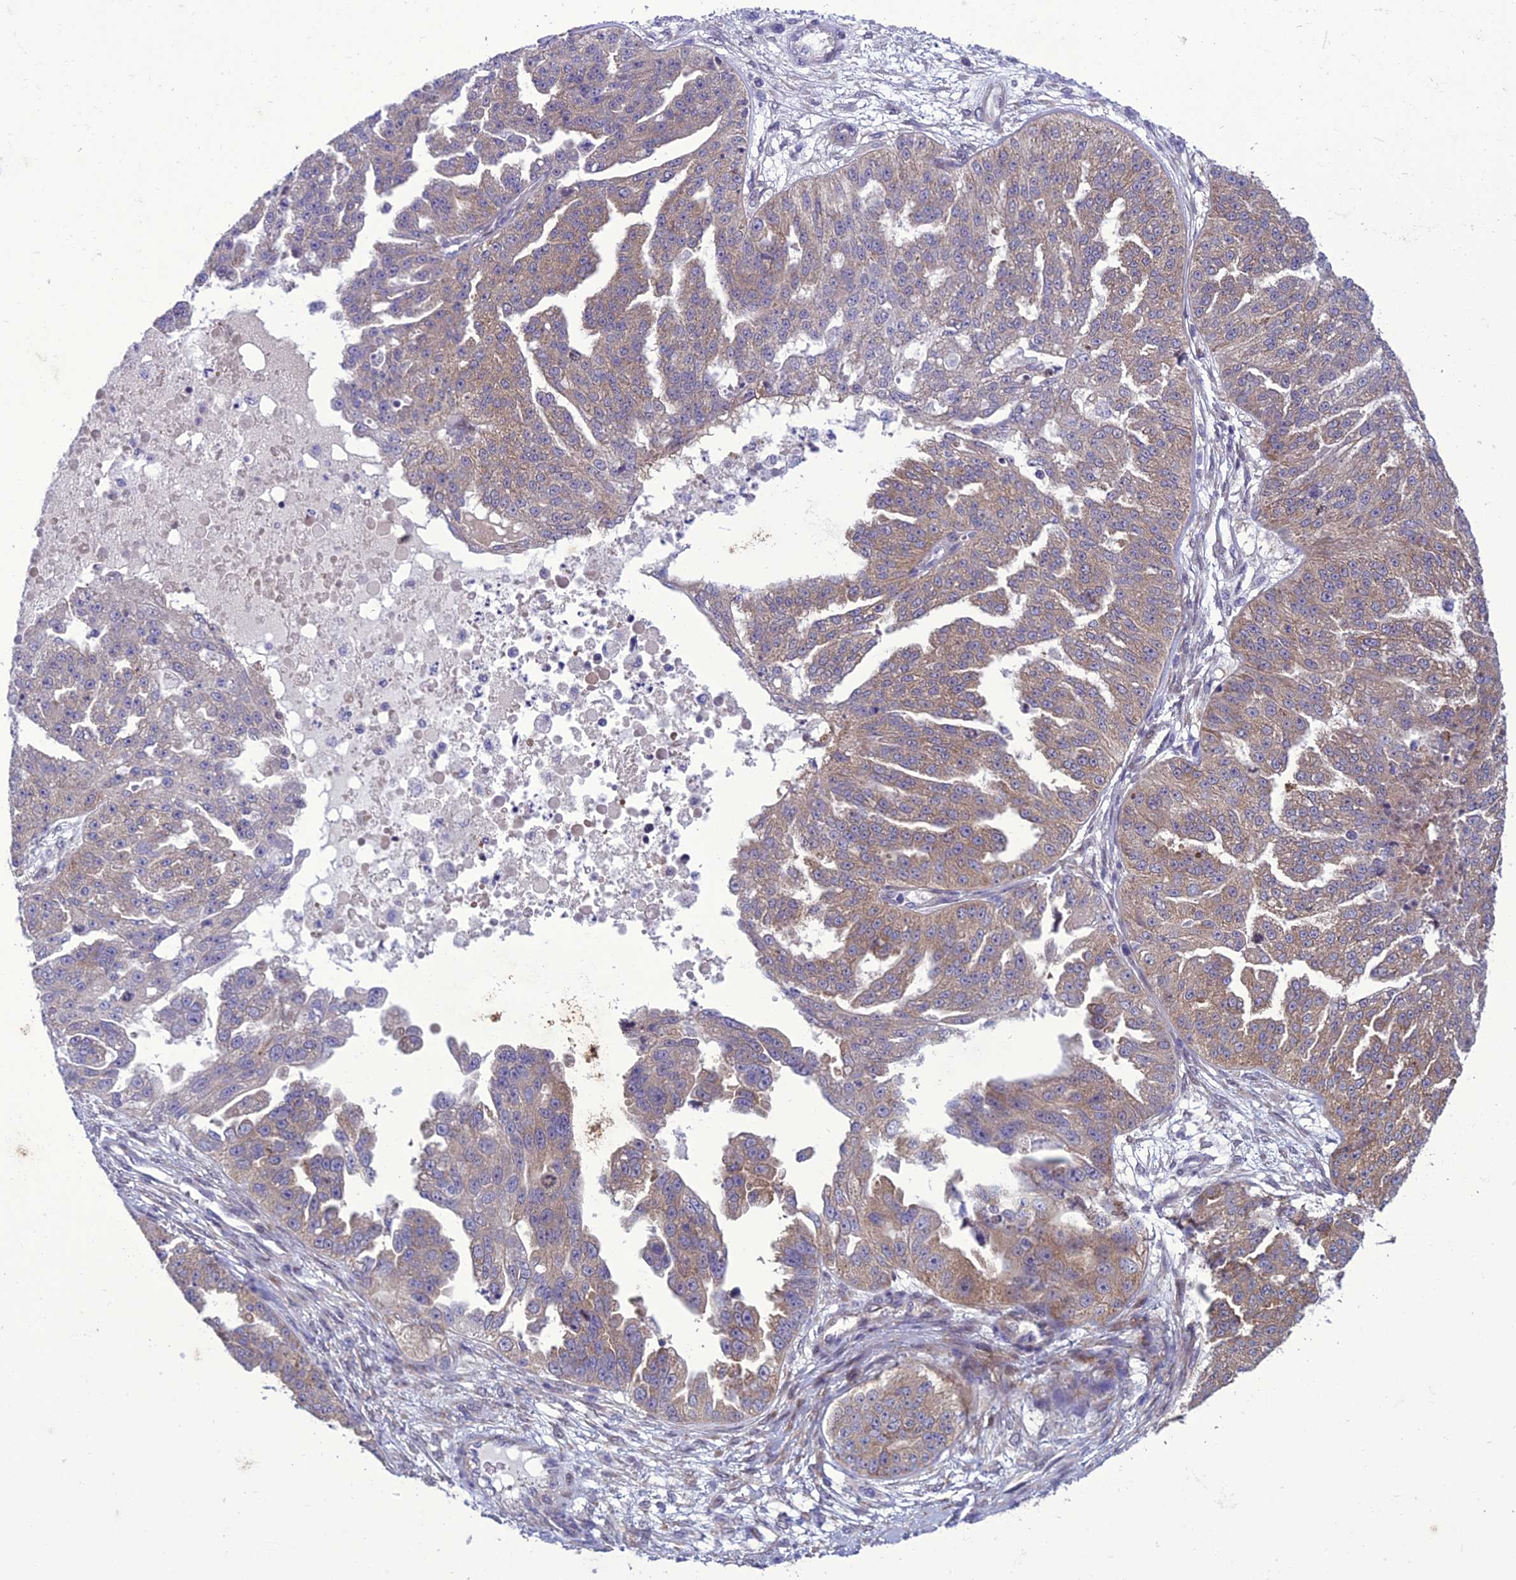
{"staining": {"intensity": "weak", "quantity": ">75%", "location": "cytoplasmic/membranous"}, "tissue": "ovarian cancer", "cell_type": "Tumor cells", "image_type": "cancer", "snomed": [{"axis": "morphology", "description": "Cystadenocarcinoma, serous, NOS"}, {"axis": "topography", "description": "Ovary"}], "caption": "Weak cytoplasmic/membranous protein staining is identified in approximately >75% of tumor cells in serous cystadenocarcinoma (ovarian). Nuclei are stained in blue.", "gene": "GAB4", "patient": {"sex": "female", "age": 58}}